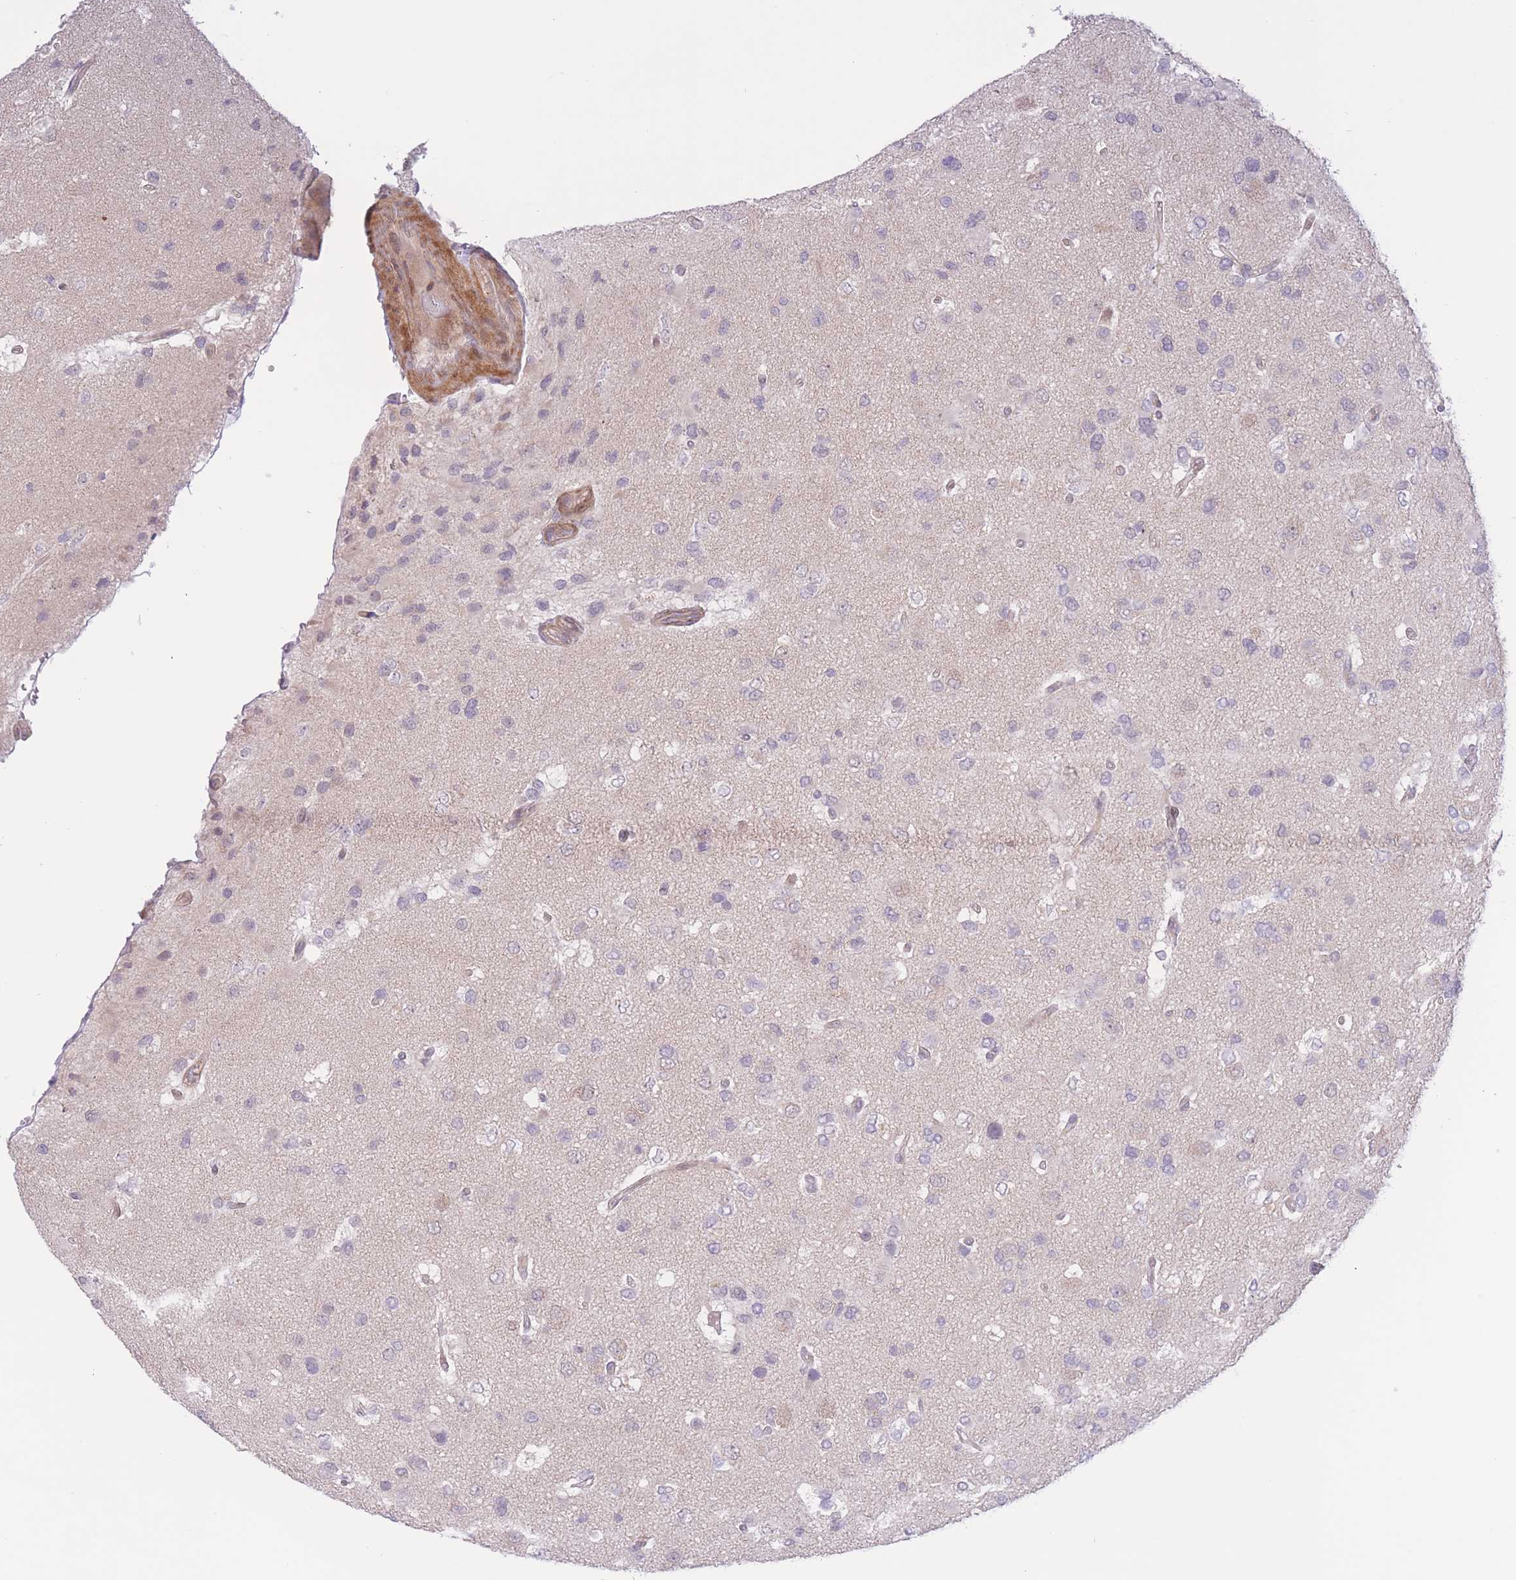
{"staining": {"intensity": "negative", "quantity": "none", "location": "none"}, "tissue": "glioma", "cell_type": "Tumor cells", "image_type": "cancer", "snomed": [{"axis": "morphology", "description": "Glioma, malignant, High grade"}, {"axis": "topography", "description": "Brain"}], "caption": "This is an IHC micrograph of human malignant high-grade glioma. There is no positivity in tumor cells.", "gene": "FUT5", "patient": {"sex": "male", "age": 53}}